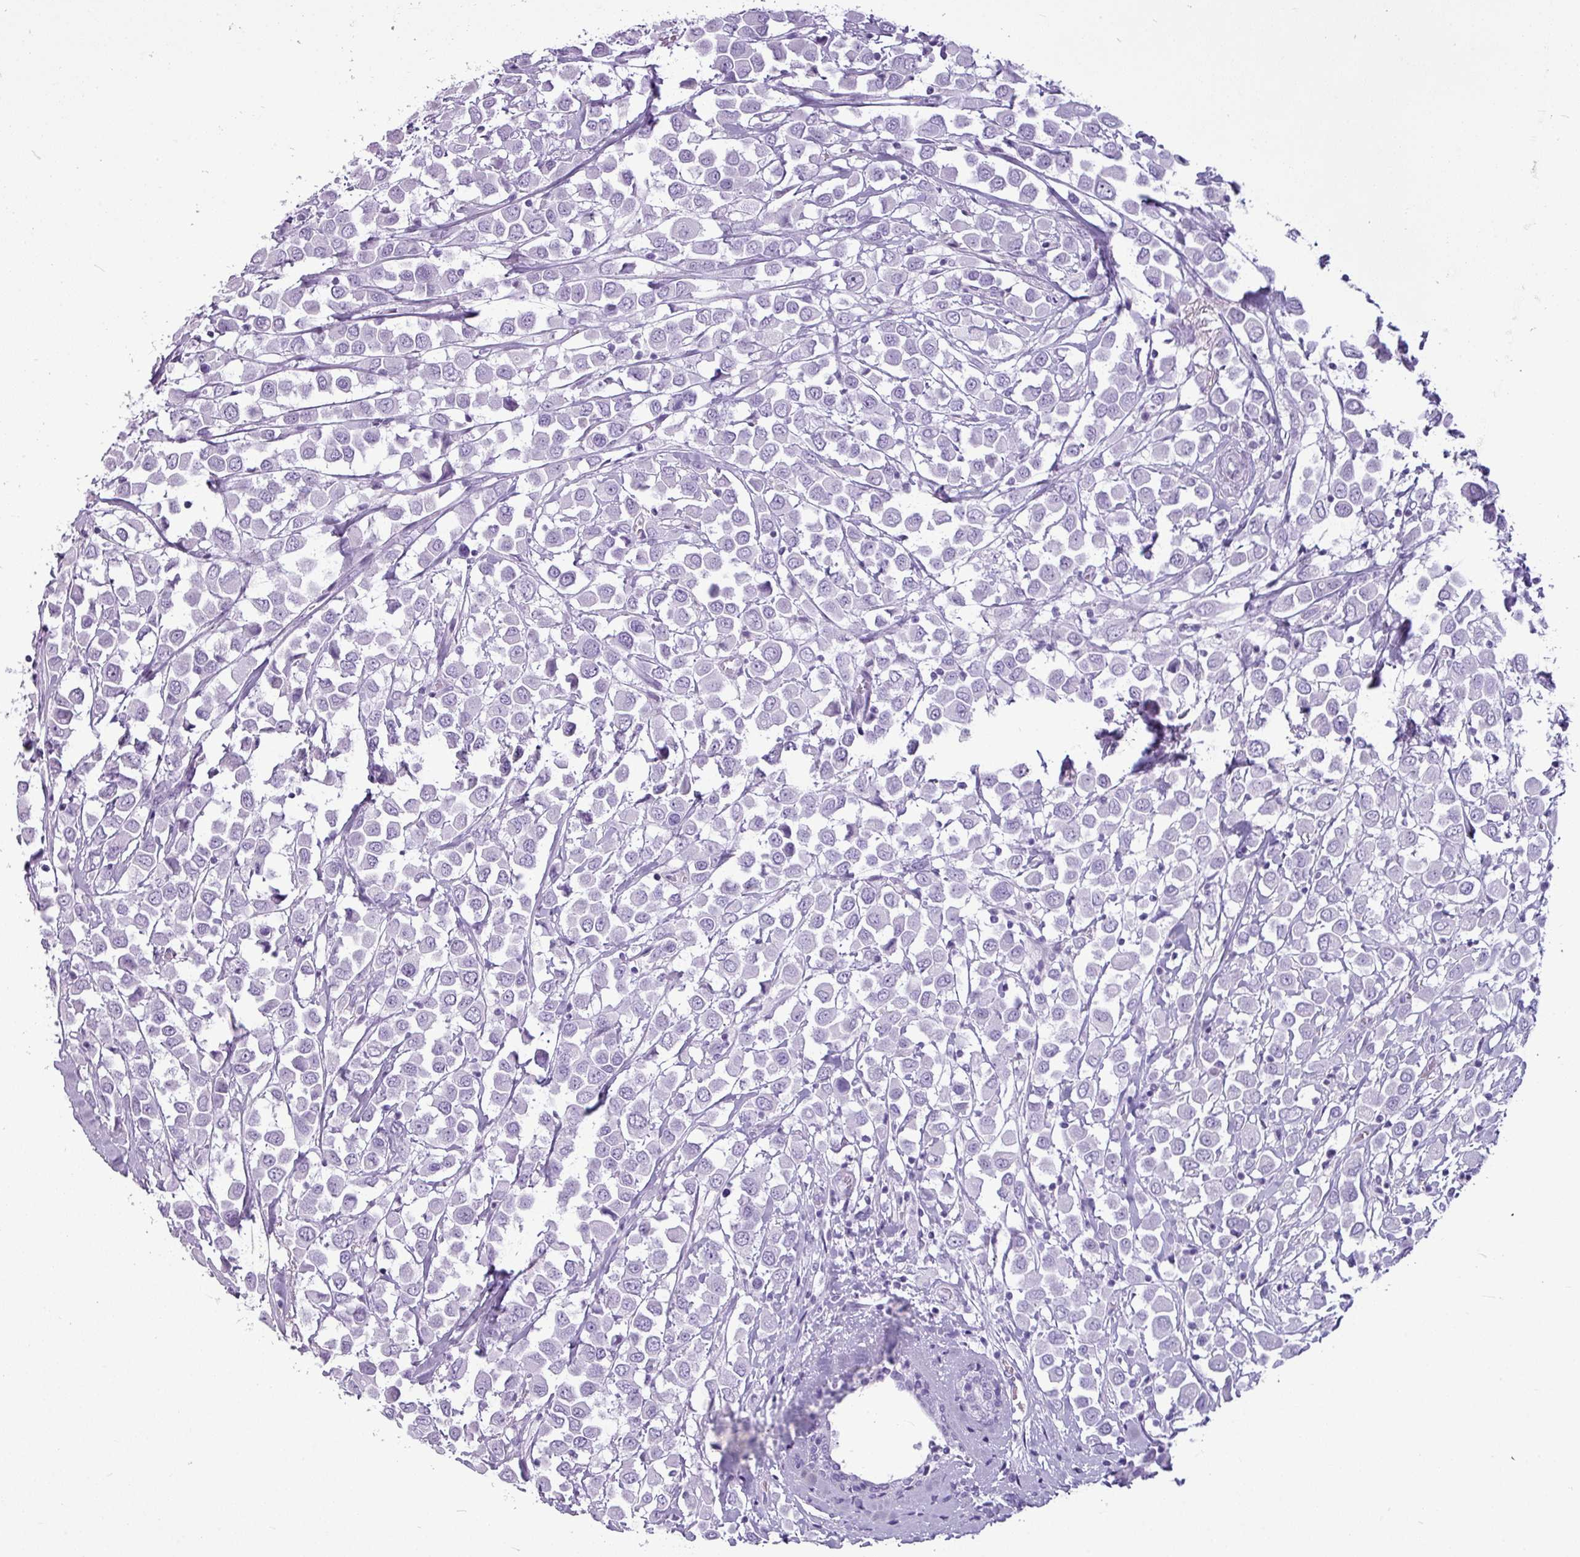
{"staining": {"intensity": "negative", "quantity": "none", "location": "none"}, "tissue": "breast cancer", "cell_type": "Tumor cells", "image_type": "cancer", "snomed": [{"axis": "morphology", "description": "Duct carcinoma"}, {"axis": "topography", "description": "Breast"}], "caption": "Breast intraductal carcinoma was stained to show a protein in brown. There is no significant positivity in tumor cells.", "gene": "AMY1B", "patient": {"sex": "female", "age": 61}}